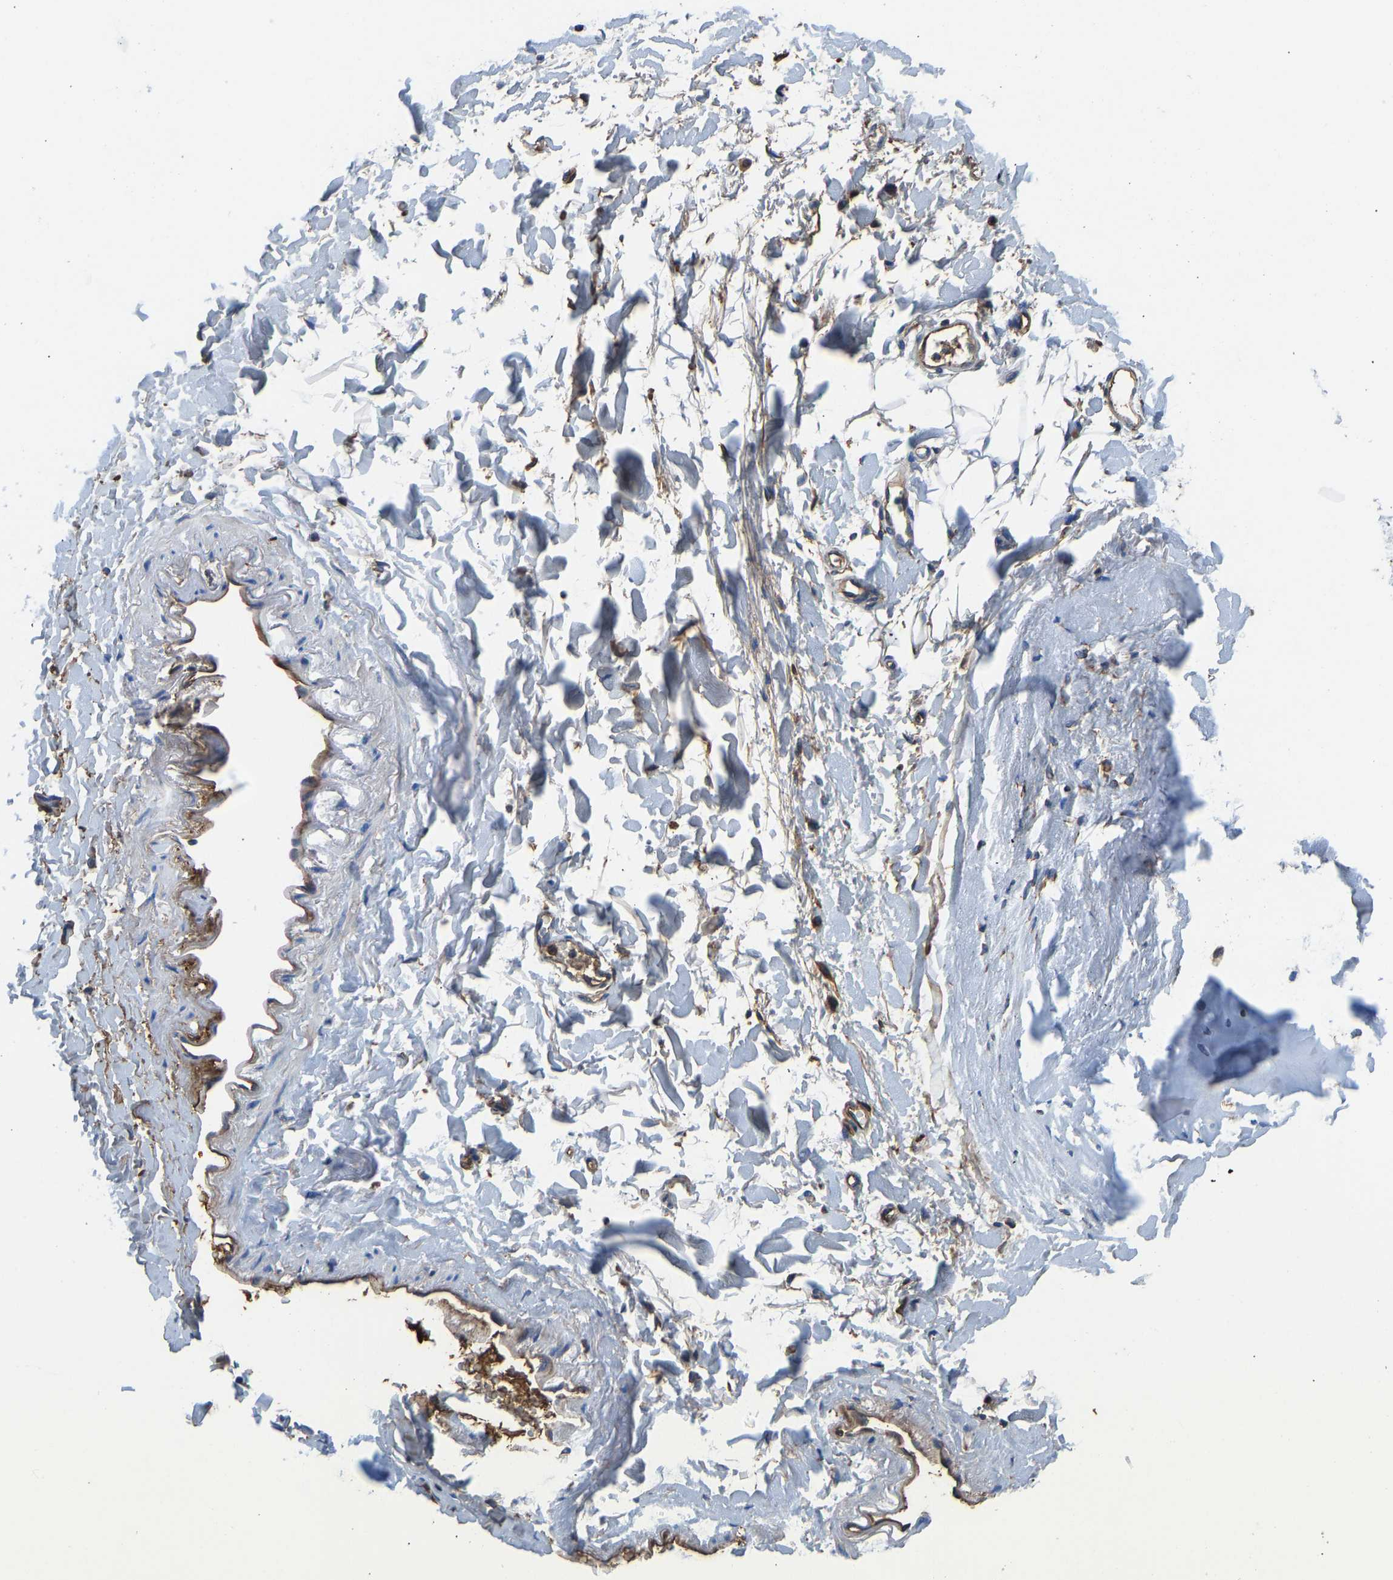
{"staining": {"intensity": "weak", "quantity": "25%-75%", "location": "cytoplasmic/membranous"}, "tissue": "adipose tissue", "cell_type": "Adipocytes", "image_type": "normal", "snomed": [{"axis": "morphology", "description": "Normal tissue, NOS"}, {"axis": "topography", "description": "Cartilage tissue"}, {"axis": "topography", "description": "Bronchus"}], "caption": "High-power microscopy captured an IHC histopathology image of unremarkable adipose tissue, revealing weak cytoplasmic/membranous staining in about 25%-75% of adipocytes.", "gene": "HSPG2", "patient": {"sex": "female", "age": 73}}